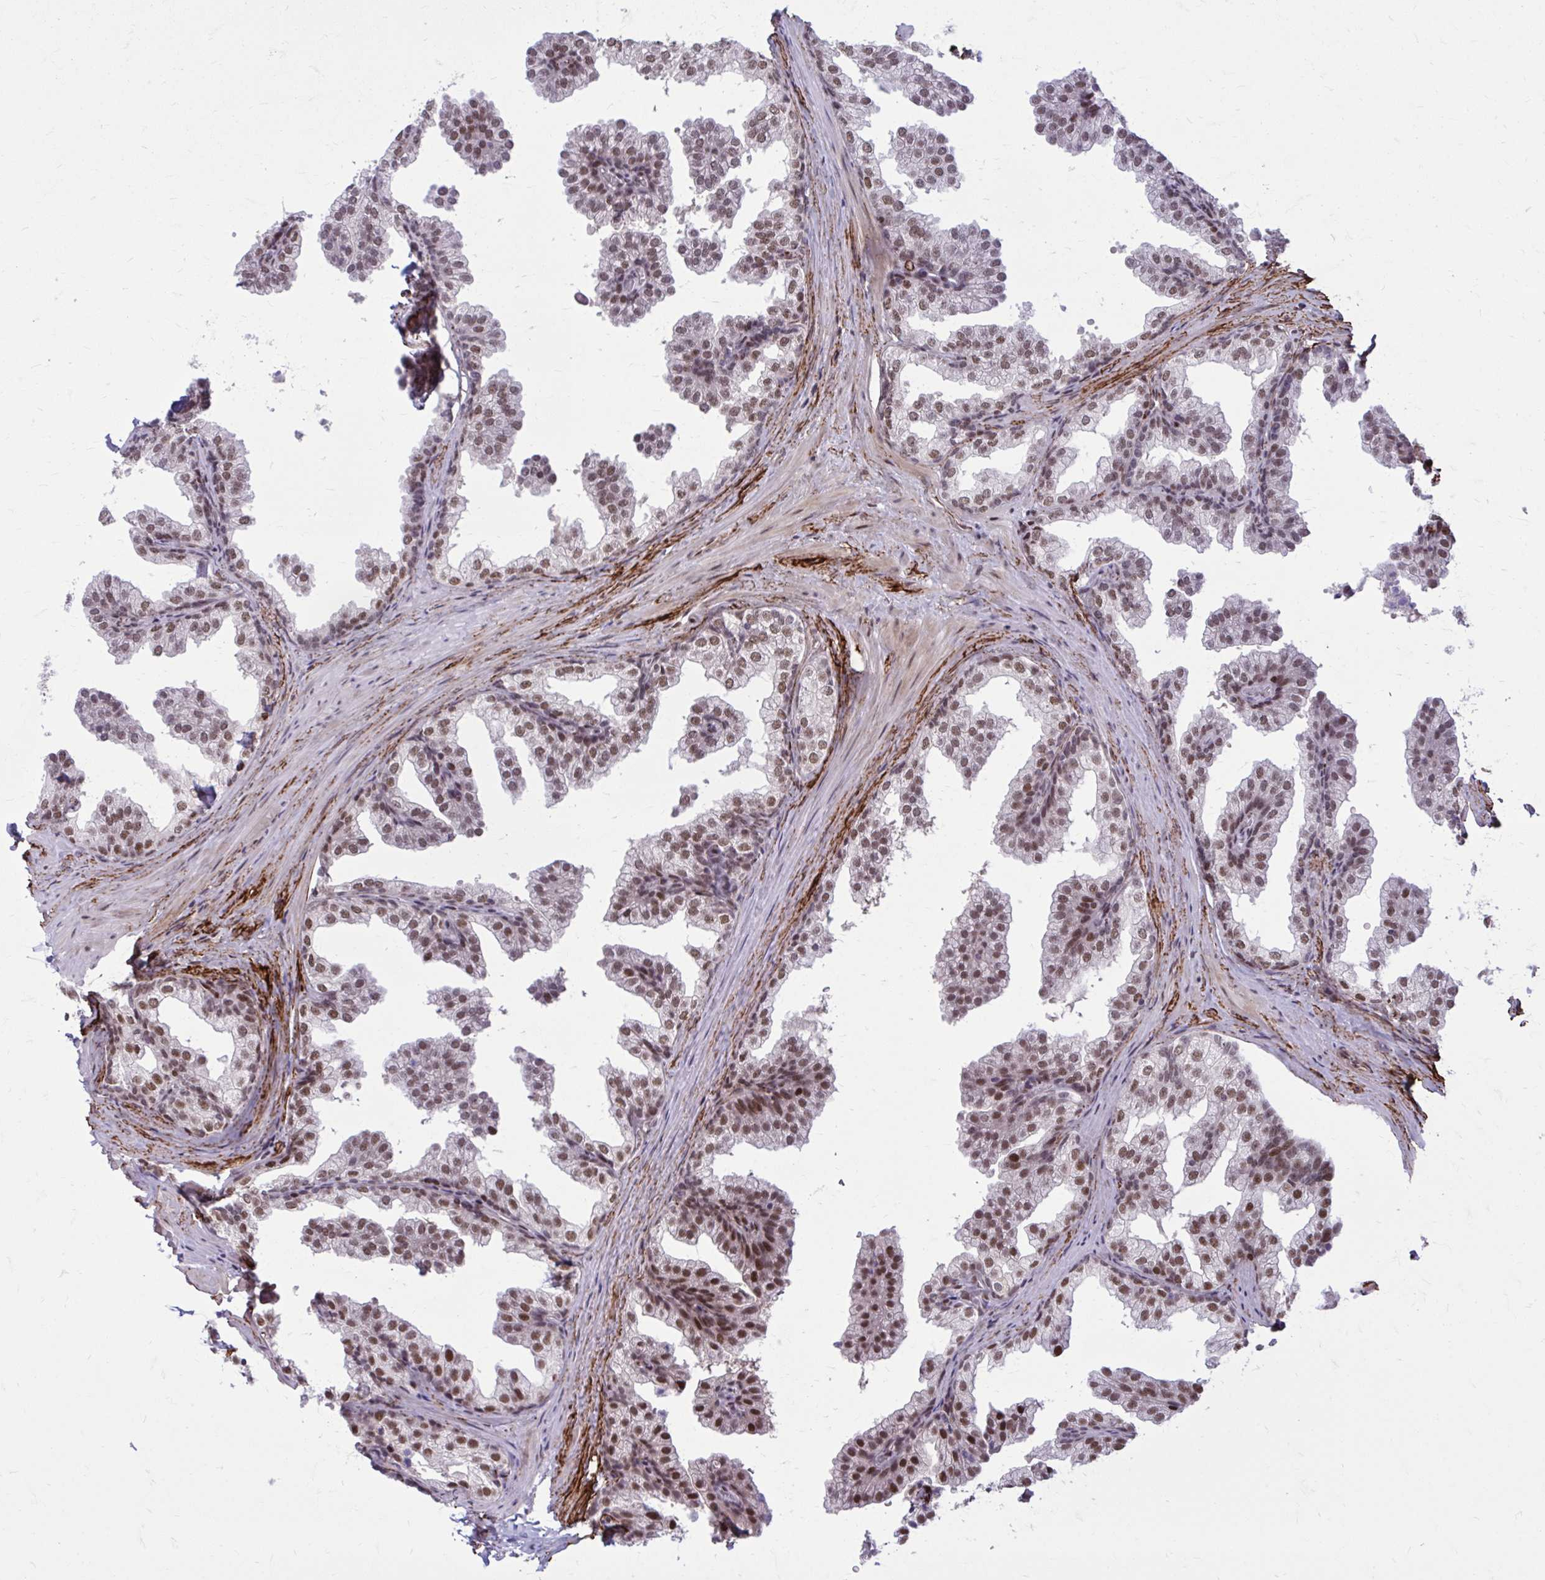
{"staining": {"intensity": "moderate", "quantity": "25%-75%", "location": "nuclear"}, "tissue": "prostate", "cell_type": "Glandular cells", "image_type": "normal", "snomed": [{"axis": "morphology", "description": "Normal tissue, NOS"}, {"axis": "topography", "description": "Prostate"}], "caption": "Brown immunohistochemical staining in benign prostate demonstrates moderate nuclear expression in about 25%-75% of glandular cells.", "gene": "PSME4", "patient": {"sex": "male", "age": 37}}